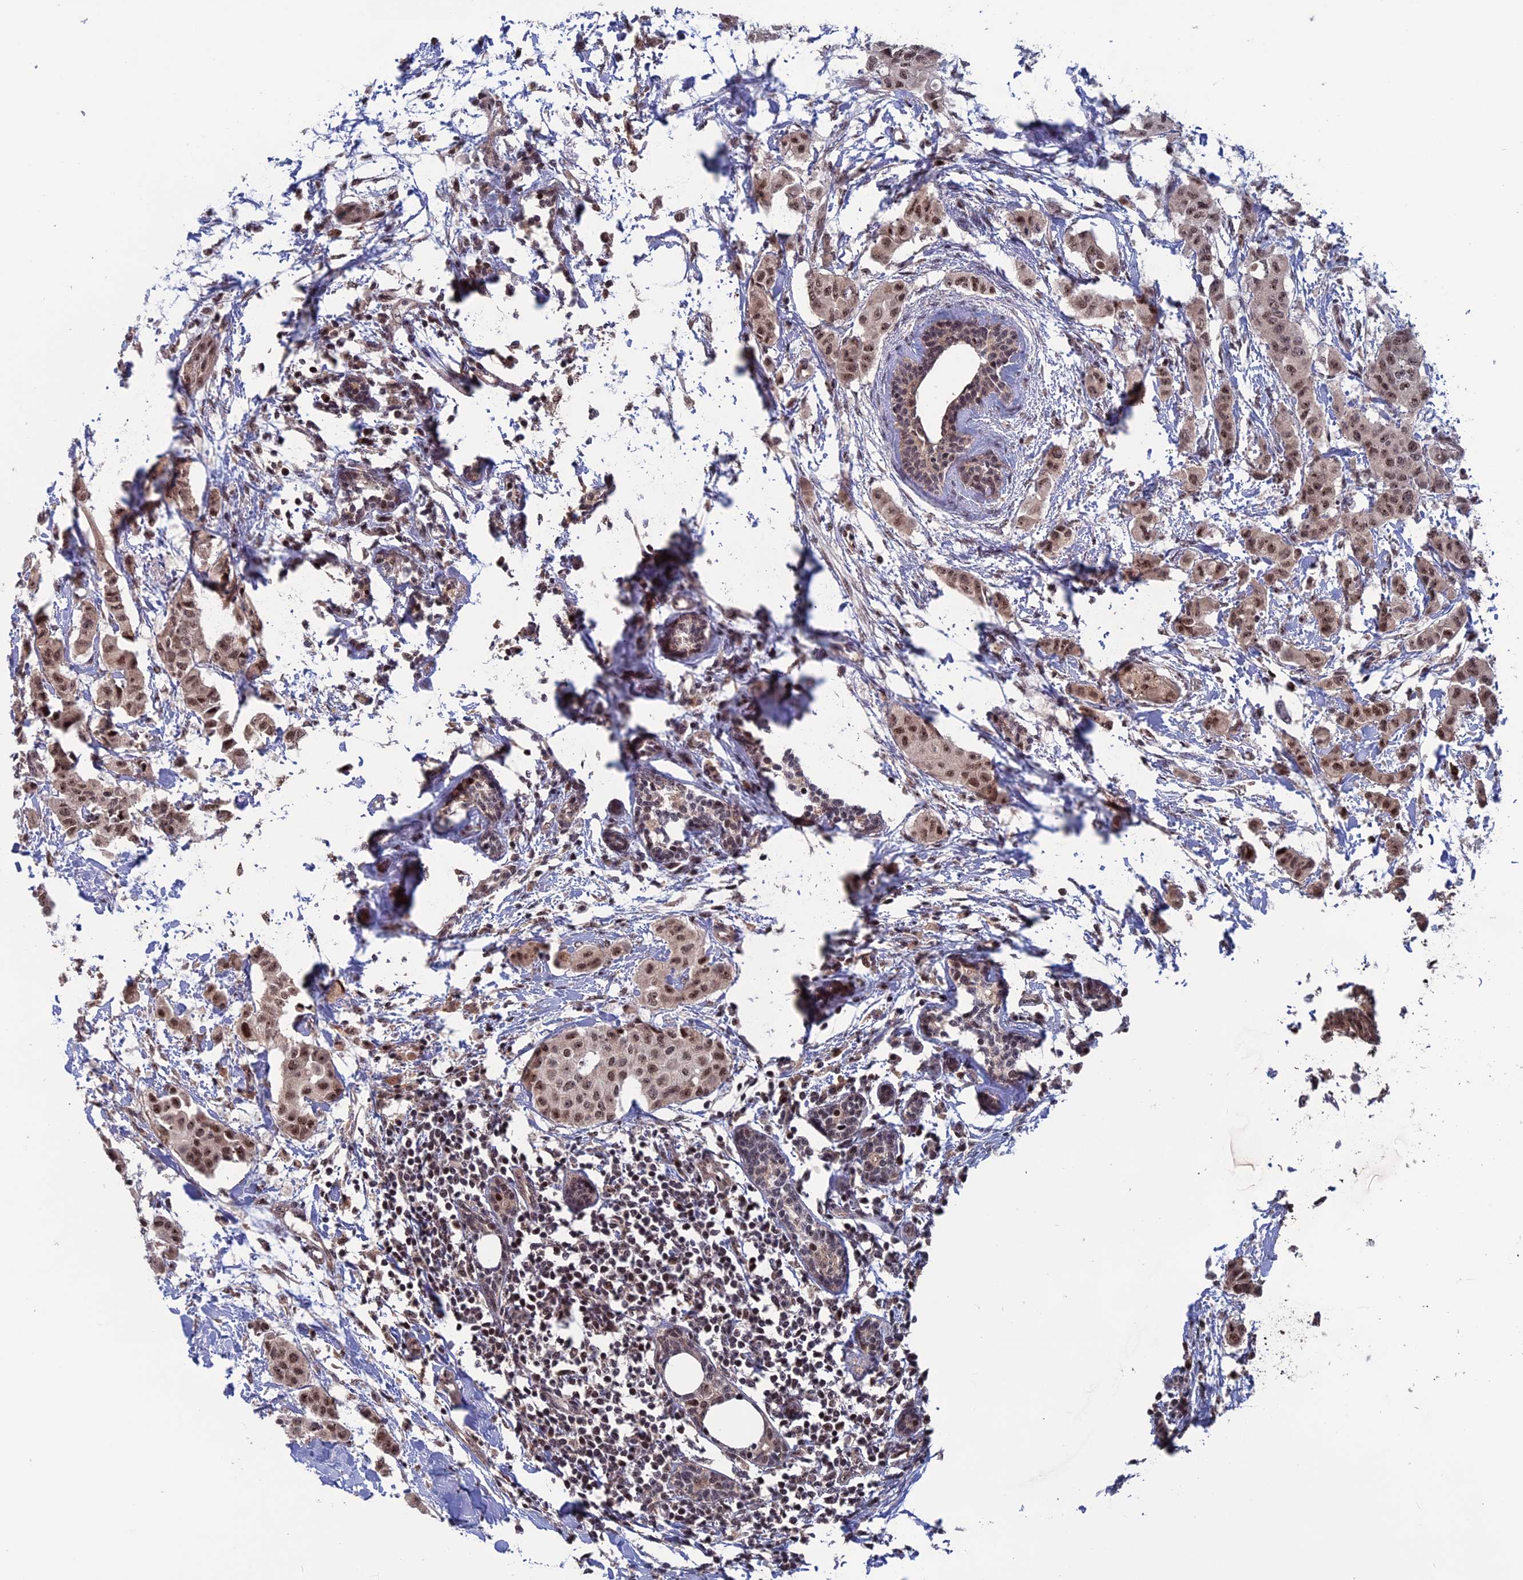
{"staining": {"intensity": "moderate", "quantity": ">75%", "location": "nuclear"}, "tissue": "breast cancer", "cell_type": "Tumor cells", "image_type": "cancer", "snomed": [{"axis": "morphology", "description": "Duct carcinoma"}, {"axis": "topography", "description": "Breast"}], "caption": "A brown stain highlights moderate nuclear positivity of a protein in human breast cancer (infiltrating ductal carcinoma) tumor cells.", "gene": "CACTIN", "patient": {"sex": "female", "age": 40}}